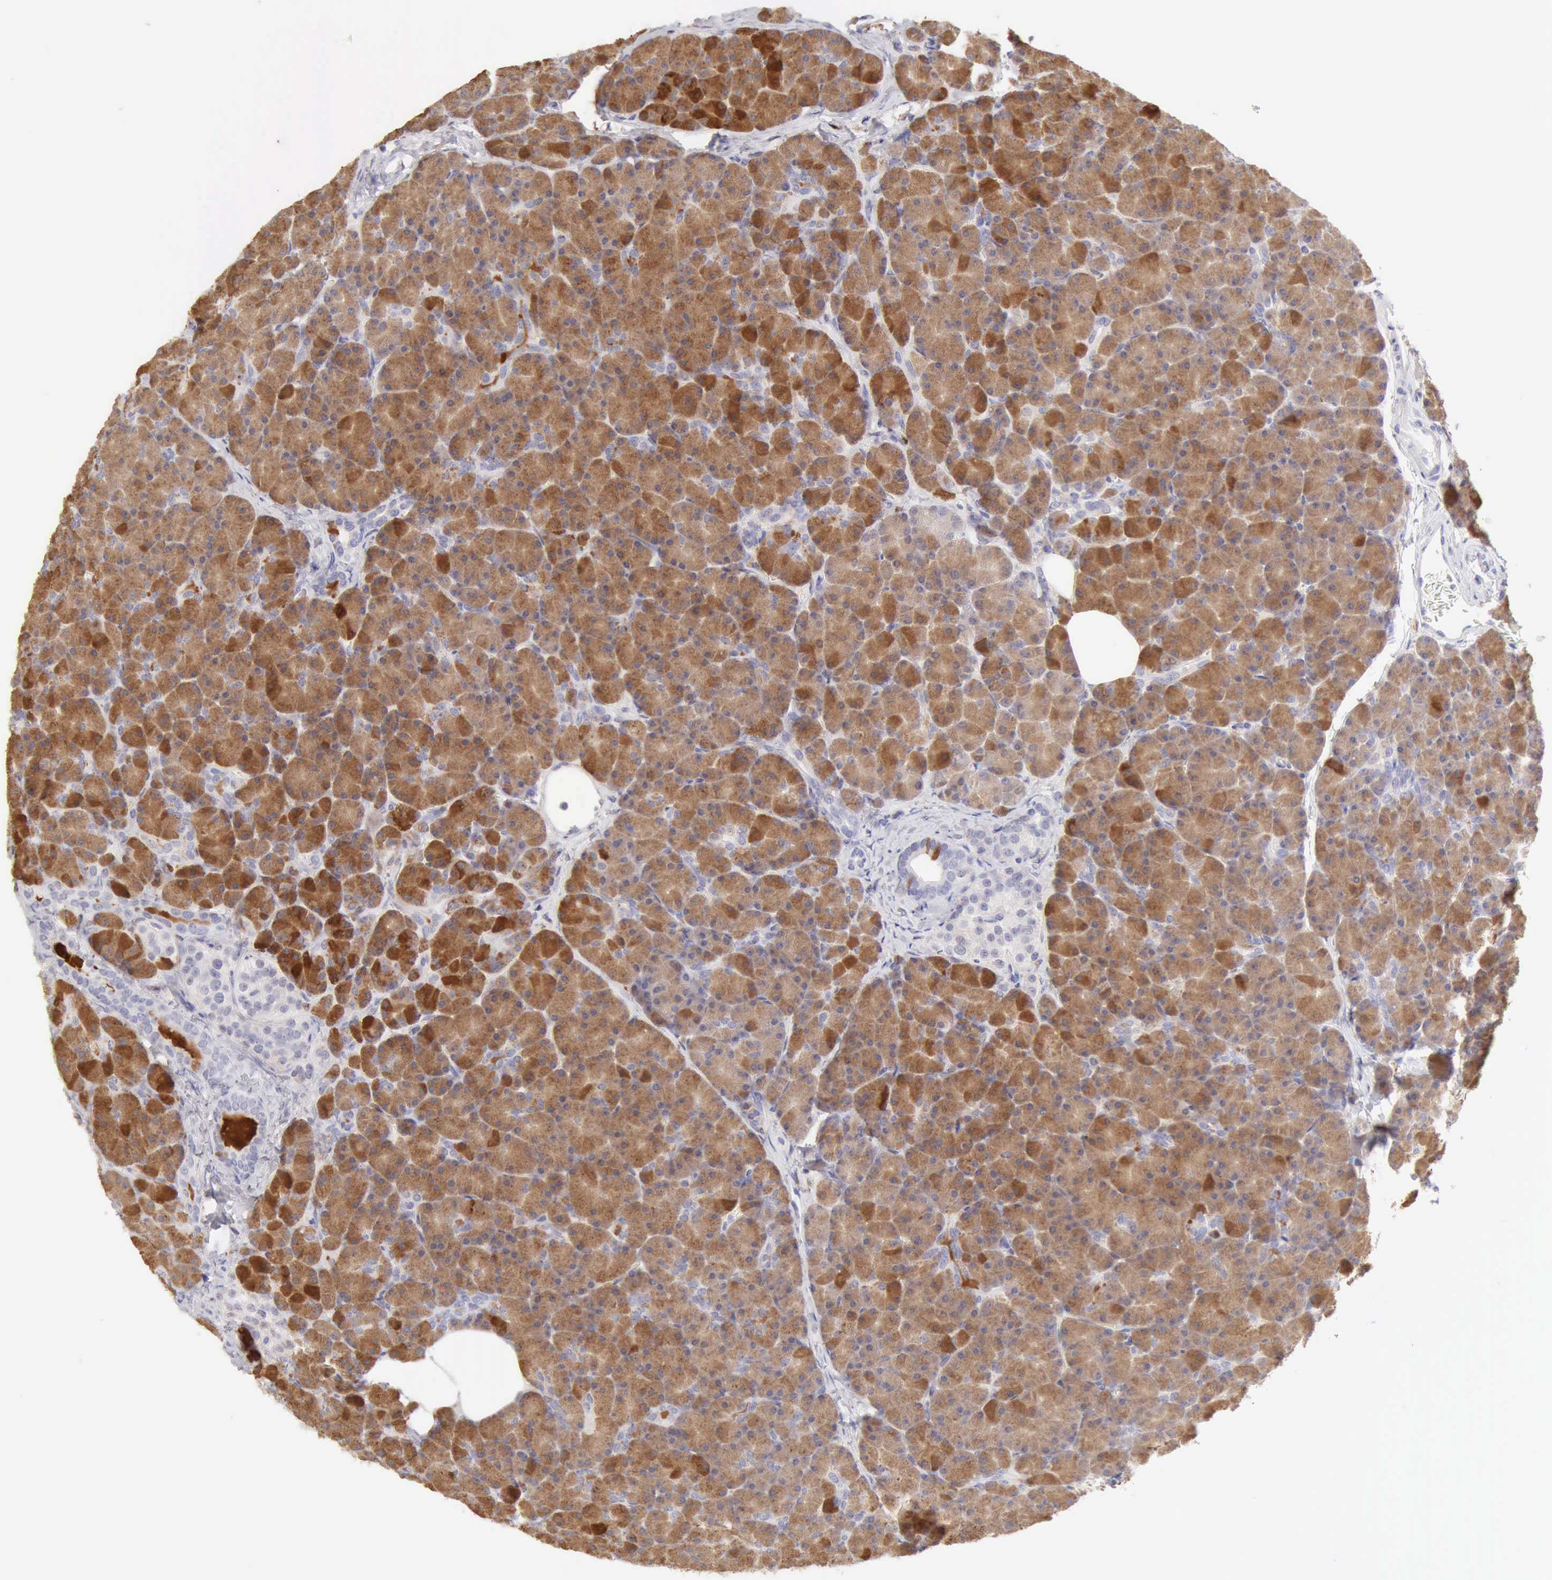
{"staining": {"intensity": "strong", "quantity": ">75%", "location": "cytoplasmic/membranous"}, "tissue": "pancreas", "cell_type": "Exocrine glandular cells", "image_type": "normal", "snomed": [{"axis": "morphology", "description": "Normal tissue, NOS"}, {"axis": "topography", "description": "Pancreas"}], "caption": "IHC micrograph of normal human pancreas stained for a protein (brown), which reveals high levels of strong cytoplasmic/membranous positivity in about >75% of exocrine glandular cells.", "gene": "RNASE1", "patient": {"sex": "female", "age": 43}}